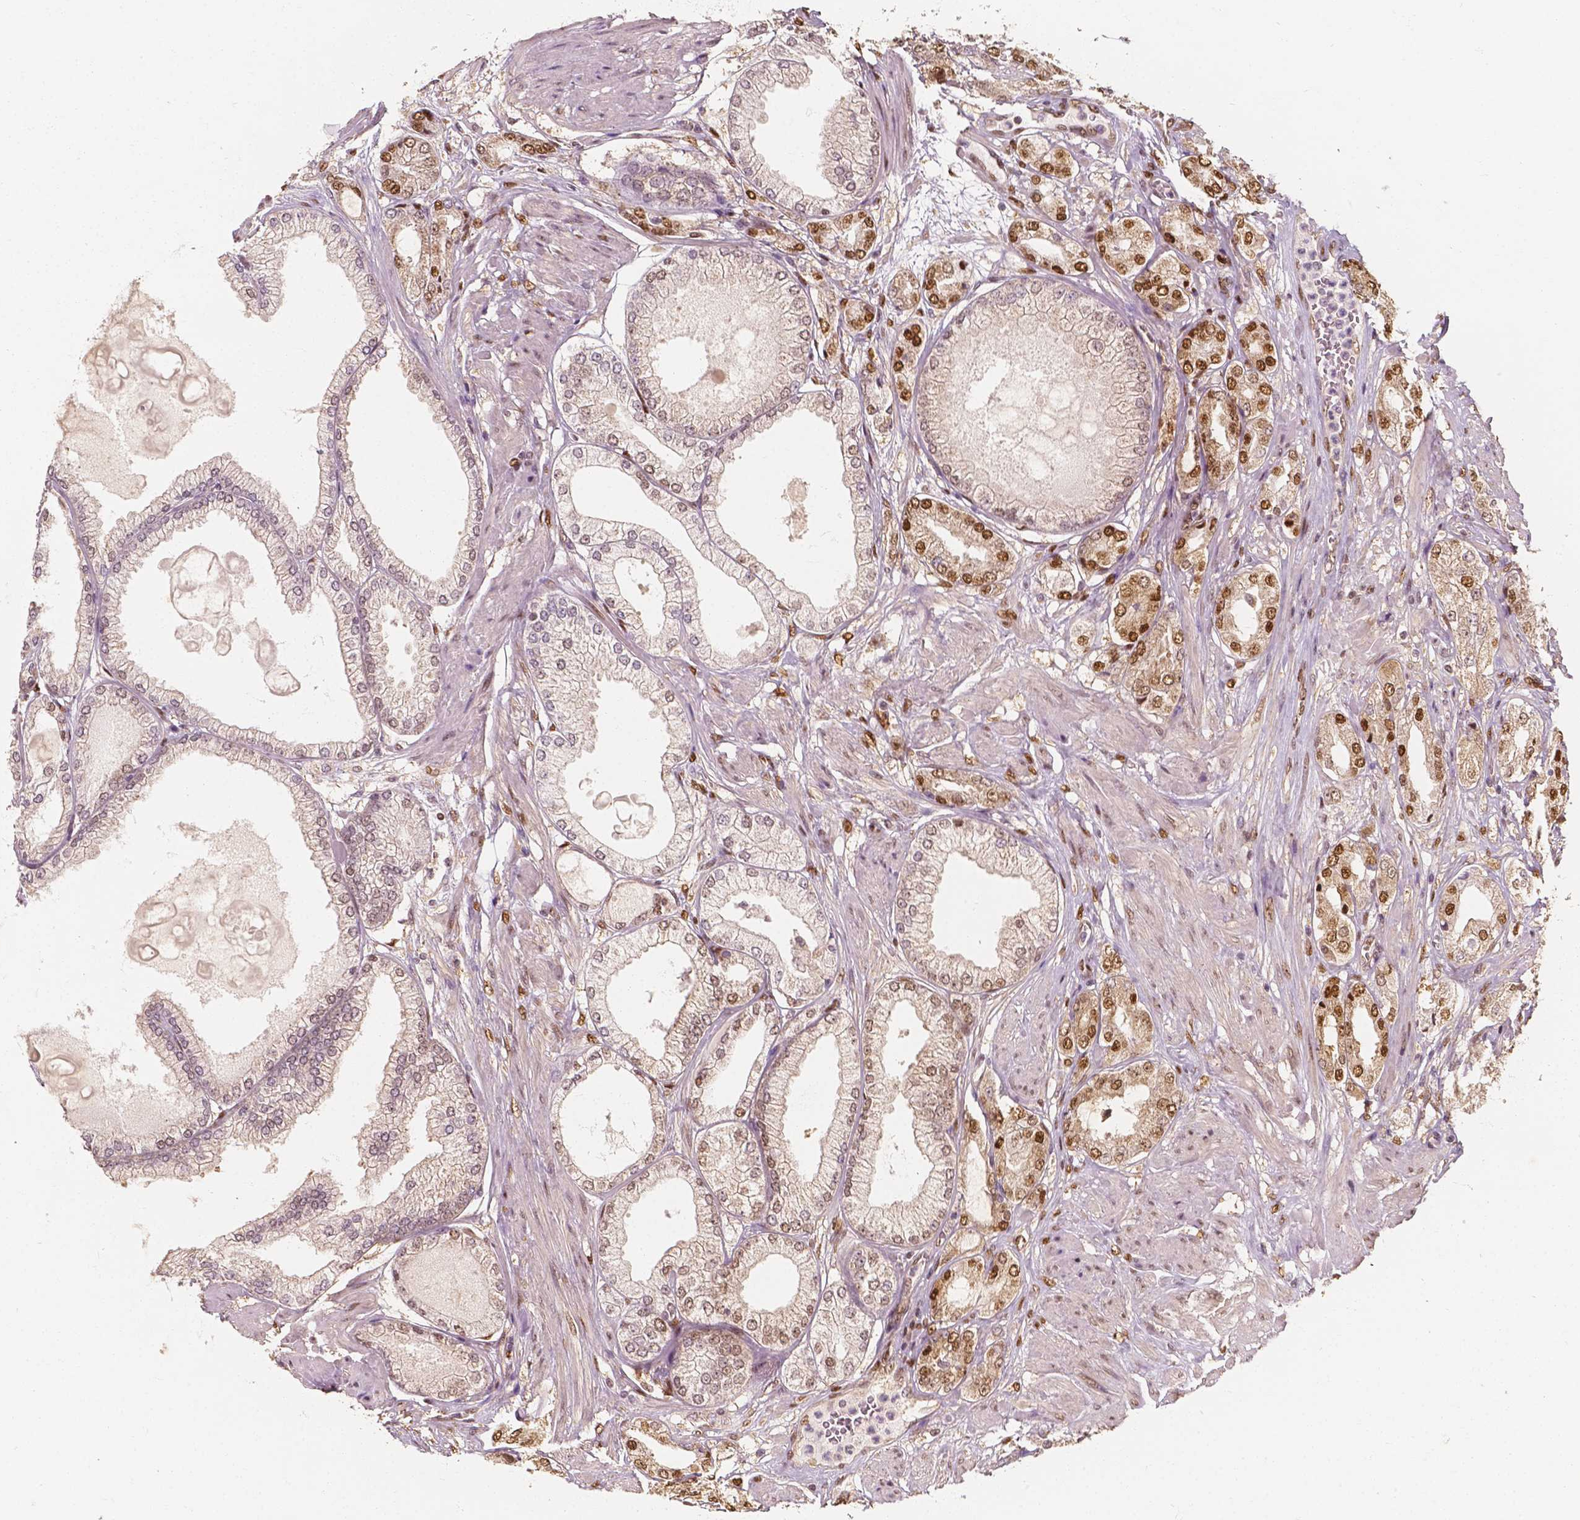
{"staining": {"intensity": "moderate", "quantity": ">75%", "location": "nuclear"}, "tissue": "prostate cancer", "cell_type": "Tumor cells", "image_type": "cancer", "snomed": [{"axis": "morphology", "description": "Adenocarcinoma, High grade"}, {"axis": "topography", "description": "Prostate"}], "caption": "DAB immunohistochemical staining of adenocarcinoma (high-grade) (prostate) shows moderate nuclear protein staining in approximately >75% of tumor cells.", "gene": "TBC1D17", "patient": {"sex": "male", "age": 68}}